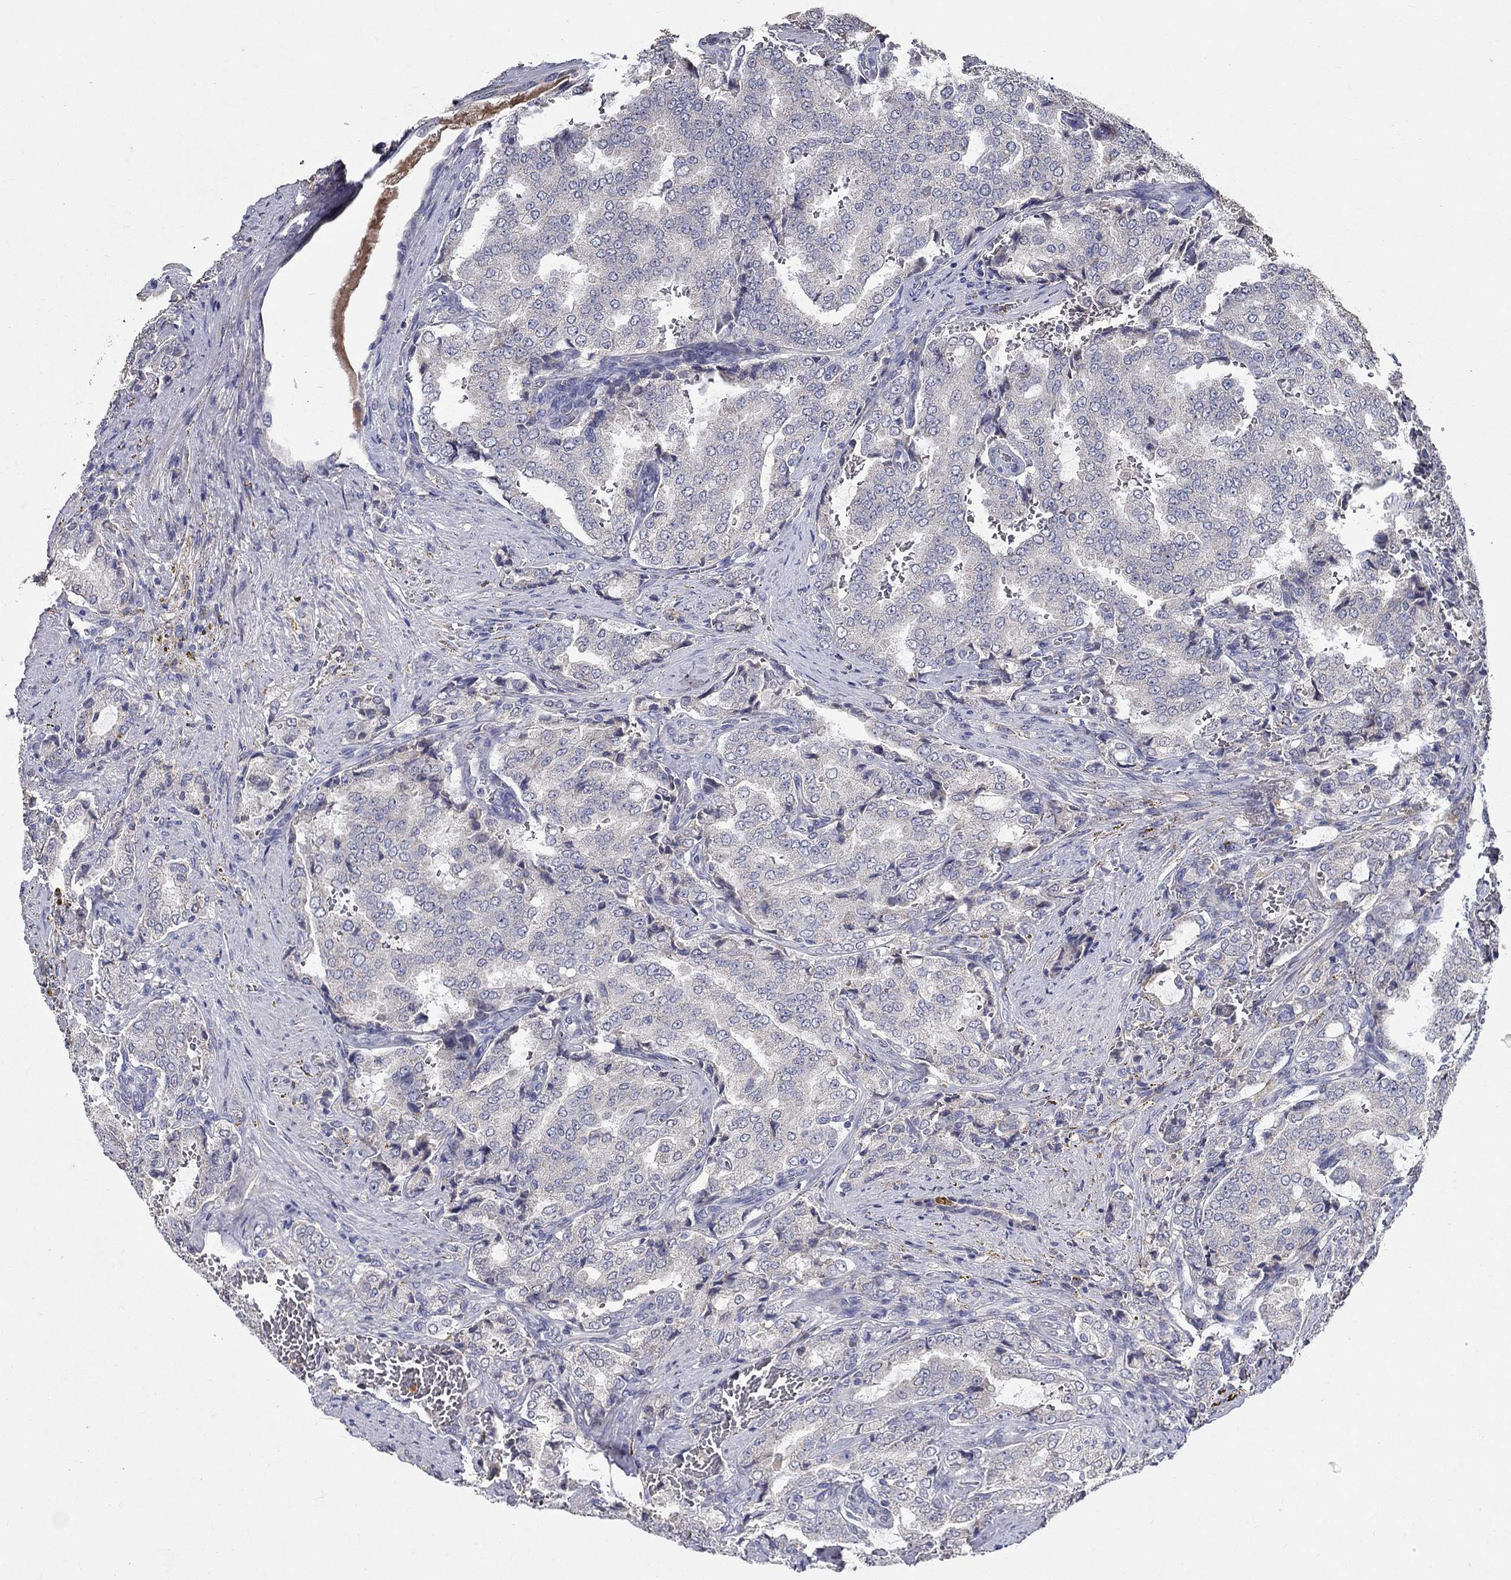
{"staining": {"intensity": "negative", "quantity": "none", "location": "none"}, "tissue": "prostate cancer", "cell_type": "Tumor cells", "image_type": "cancer", "snomed": [{"axis": "morphology", "description": "Adenocarcinoma, NOS"}, {"axis": "topography", "description": "Prostate"}], "caption": "IHC image of neoplastic tissue: human prostate cancer stained with DAB shows no significant protein positivity in tumor cells.", "gene": "PROZ", "patient": {"sex": "male", "age": 65}}